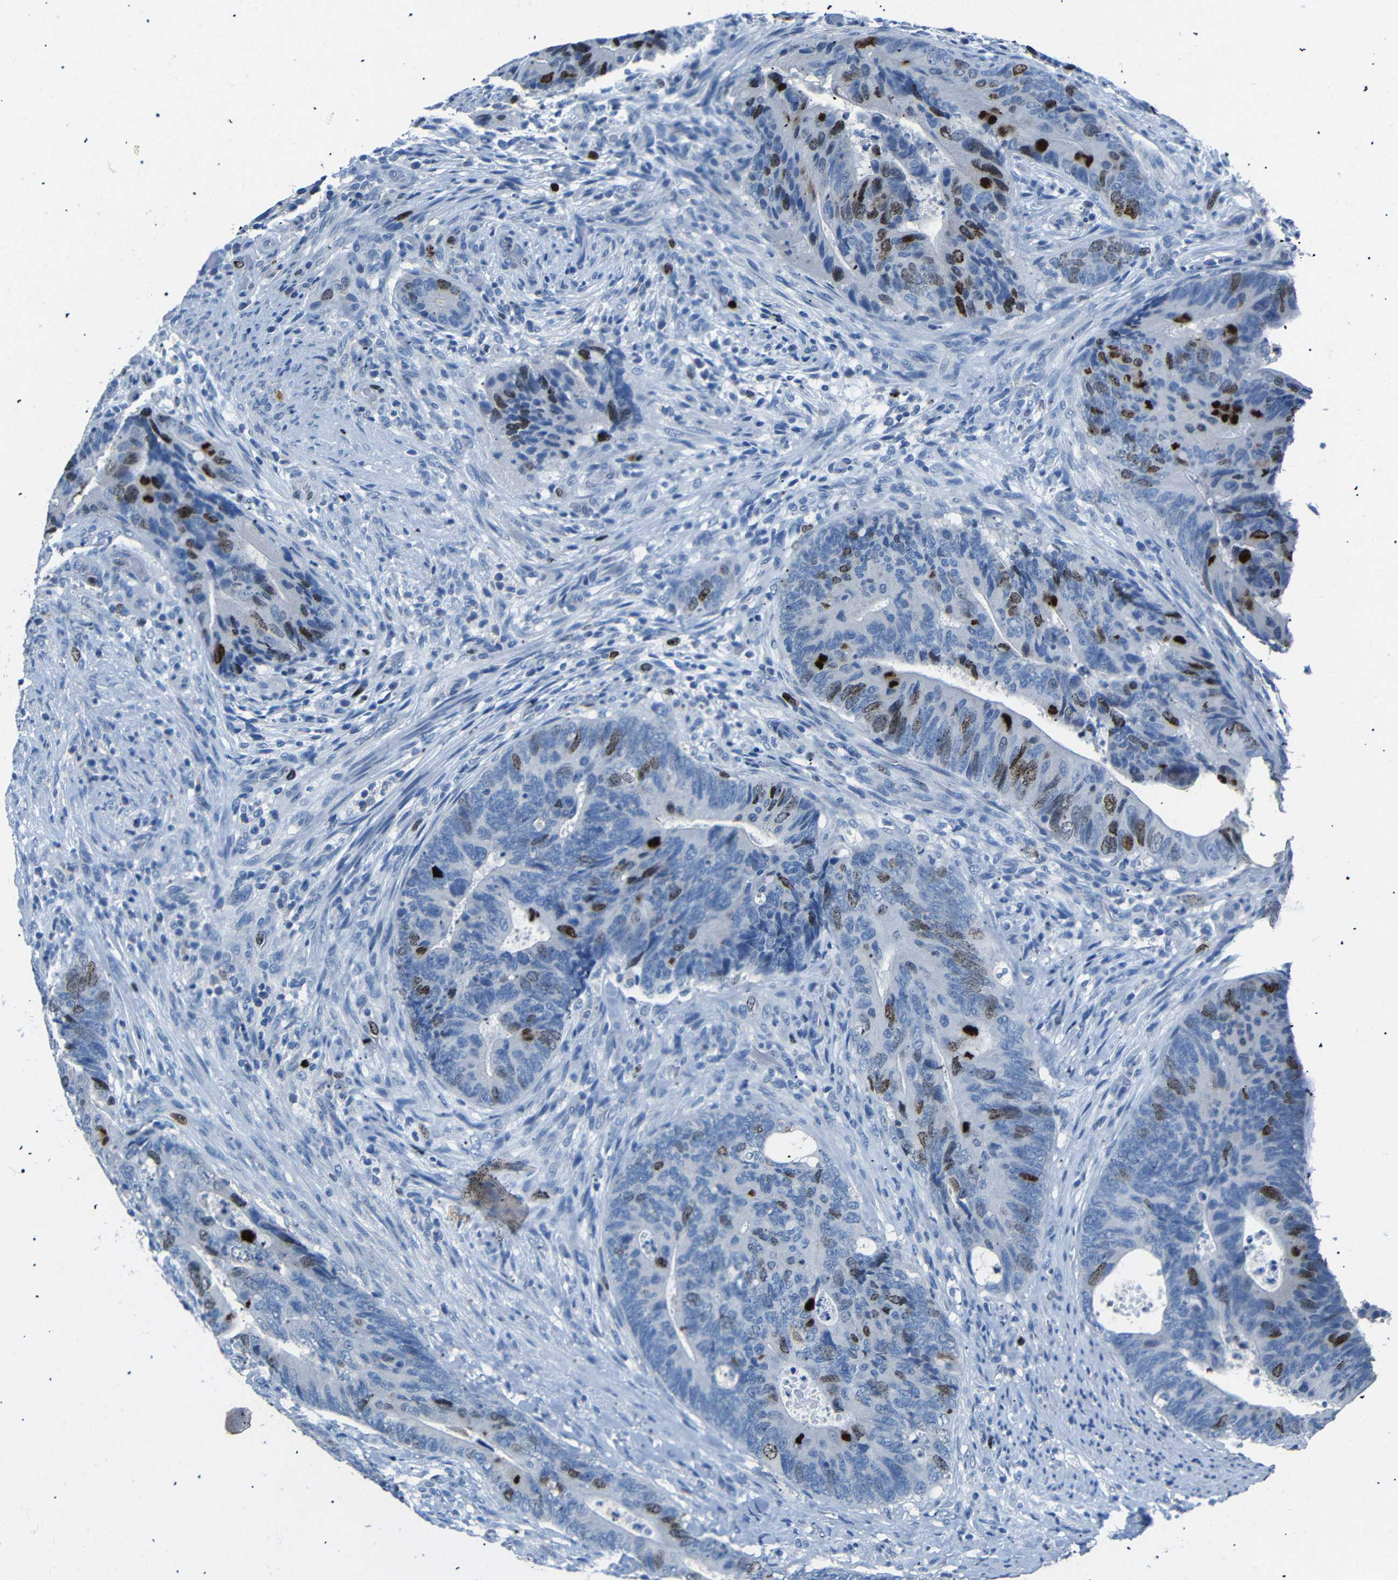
{"staining": {"intensity": "moderate", "quantity": "25%-75%", "location": "nuclear"}, "tissue": "colorectal cancer", "cell_type": "Tumor cells", "image_type": "cancer", "snomed": [{"axis": "morphology", "description": "Normal tissue, NOS"}, {"axis": "morphology", "description": "Adenocarcinoma, NOS"}, {"axis": "topography", "description": "Colon"}], "caption": "The image shows immunohistochemical staining of colorectal adenocarcinoma. There is moderate nuclear expression is seen in approximately 25%-75% of tumor cells.", "gene": "INCENP", "patient": {"sex": "male", "age": 56}}